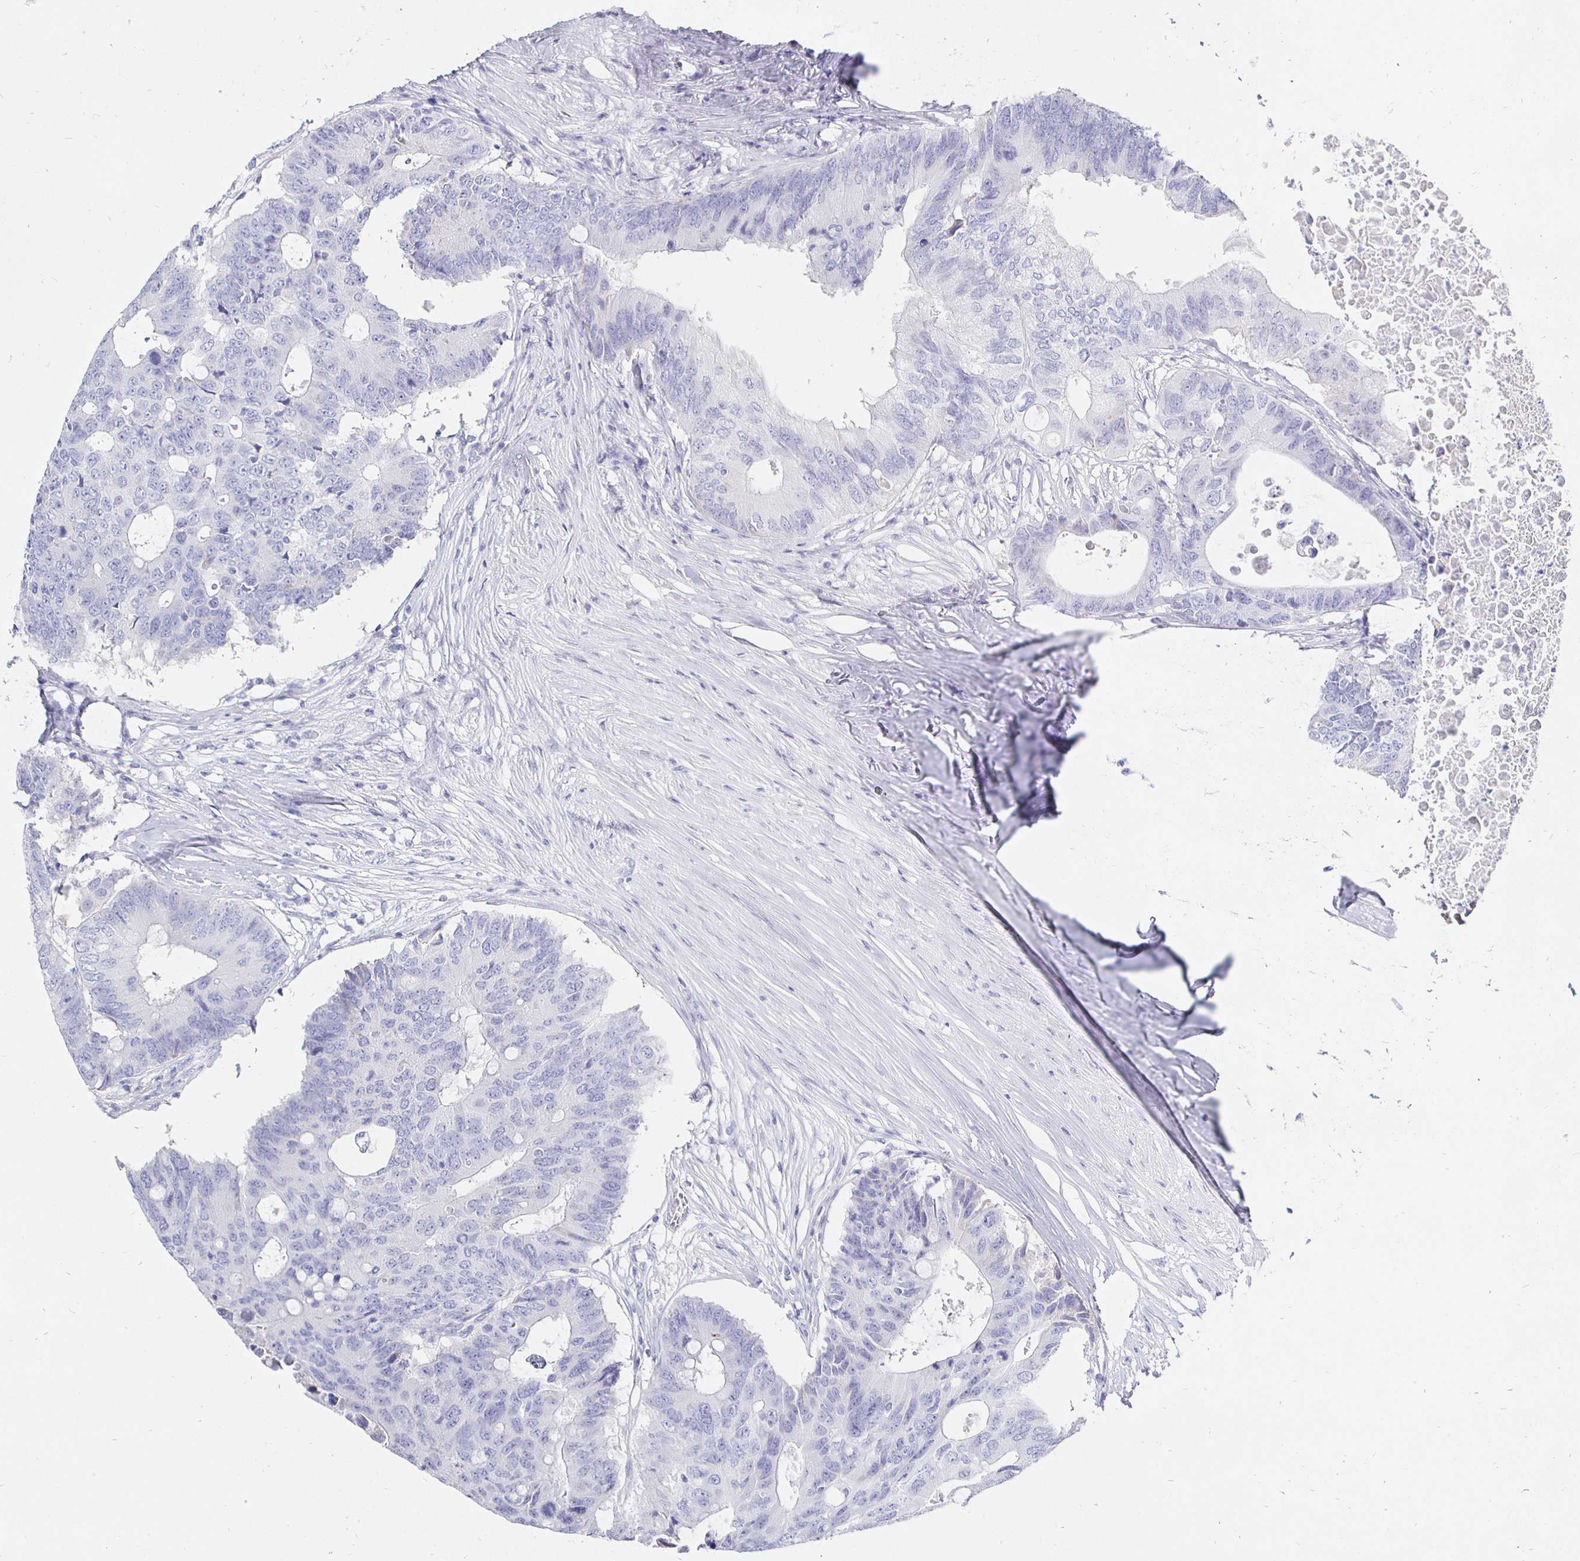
{"staining": {"intensity": "negative", "quantity": "none", "location": "none"}, "tissue": "colorectal cancer", "cell_type": "Tumor cells", "image_type": "cancer", "snomed": [{"axis": "morphology", "description": "Adenocarcinoma, NOS"}, {"axis": "topography", "description": "Colon"}], "caption": "A photomicrograph of colorectal adenocarcinoma stained for a protein shows no brown staining in tumor cells.", "gene": "CR2", "patient": {"sex": "male", "age": 71}}